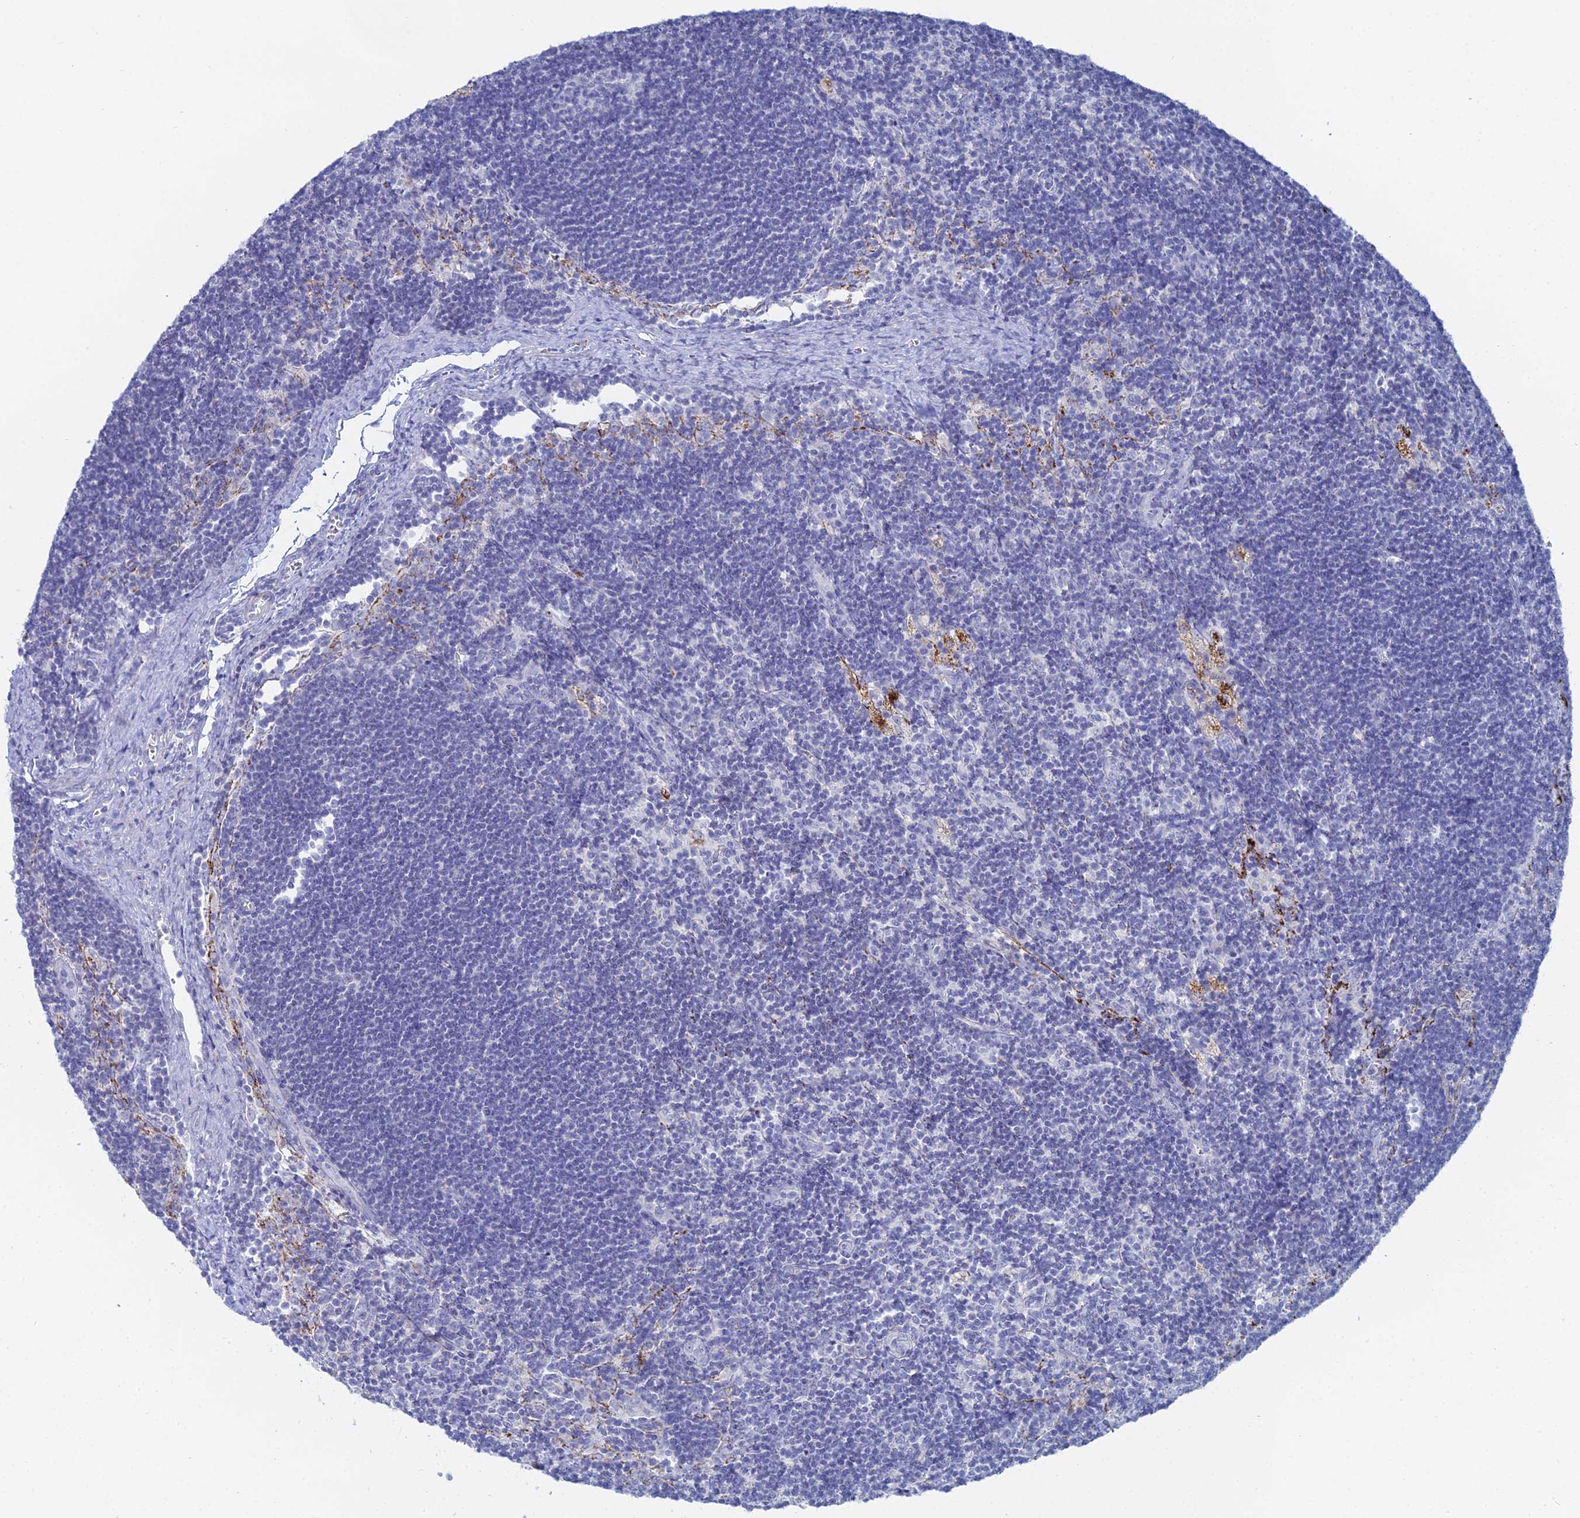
{"staining": {"intensity": "negative", "quantity": "none", "location": "none"}, "tissue": "lymph node", "cell_type": "Non-germinal center cells", "image_type": "normal", "snomed": [{"axis": "morphology", "description": "Normal tissue, NOS"}, {"axis": "topography", "description": "Lymph node"}], "caption": "Photomicrograph shows no significant protein positivity in non-germinal center cells of normal lymph node.", "gene": "DHX34", "patient": {"sex": "male", "age": 24}}